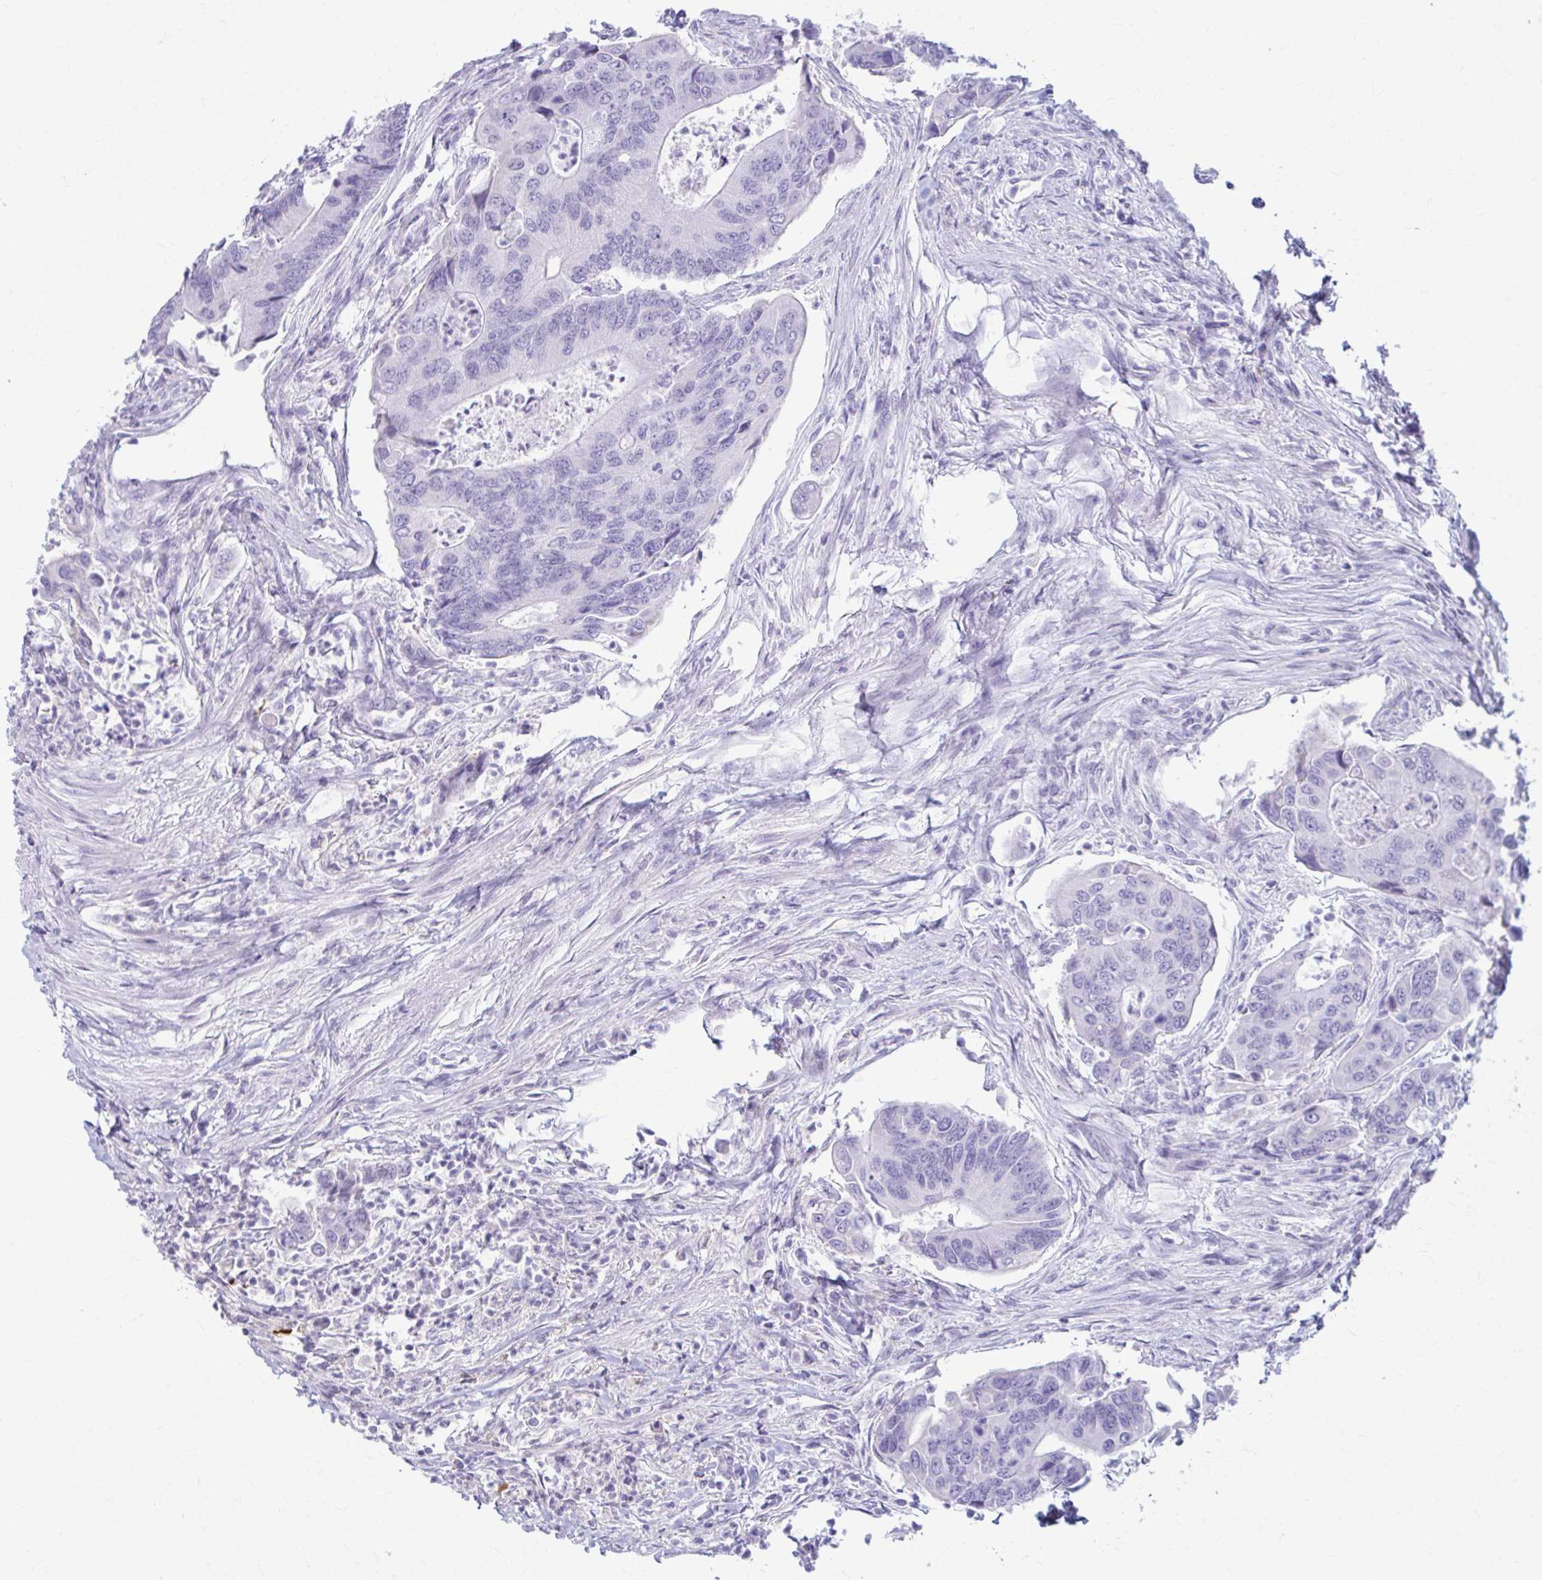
{"staining": {"intensity": "negative", "quantity": "none", "location": "none"}, "tissue": "colorectal cancer", "cell_type": "Tumor cells", "image_type": "cancer", "snomed": [{"axis": "morphology", "description": "Adenocarcinoma, NOS"}, {"axis": "topography", "description": "Colon"}], "caption": "The image shows no significant positivity in tumor cells of colorectal cancer (adenocarcinoma).", "gene": "LDLRAP1", "patient": {"sex": "female", "age": 67}}